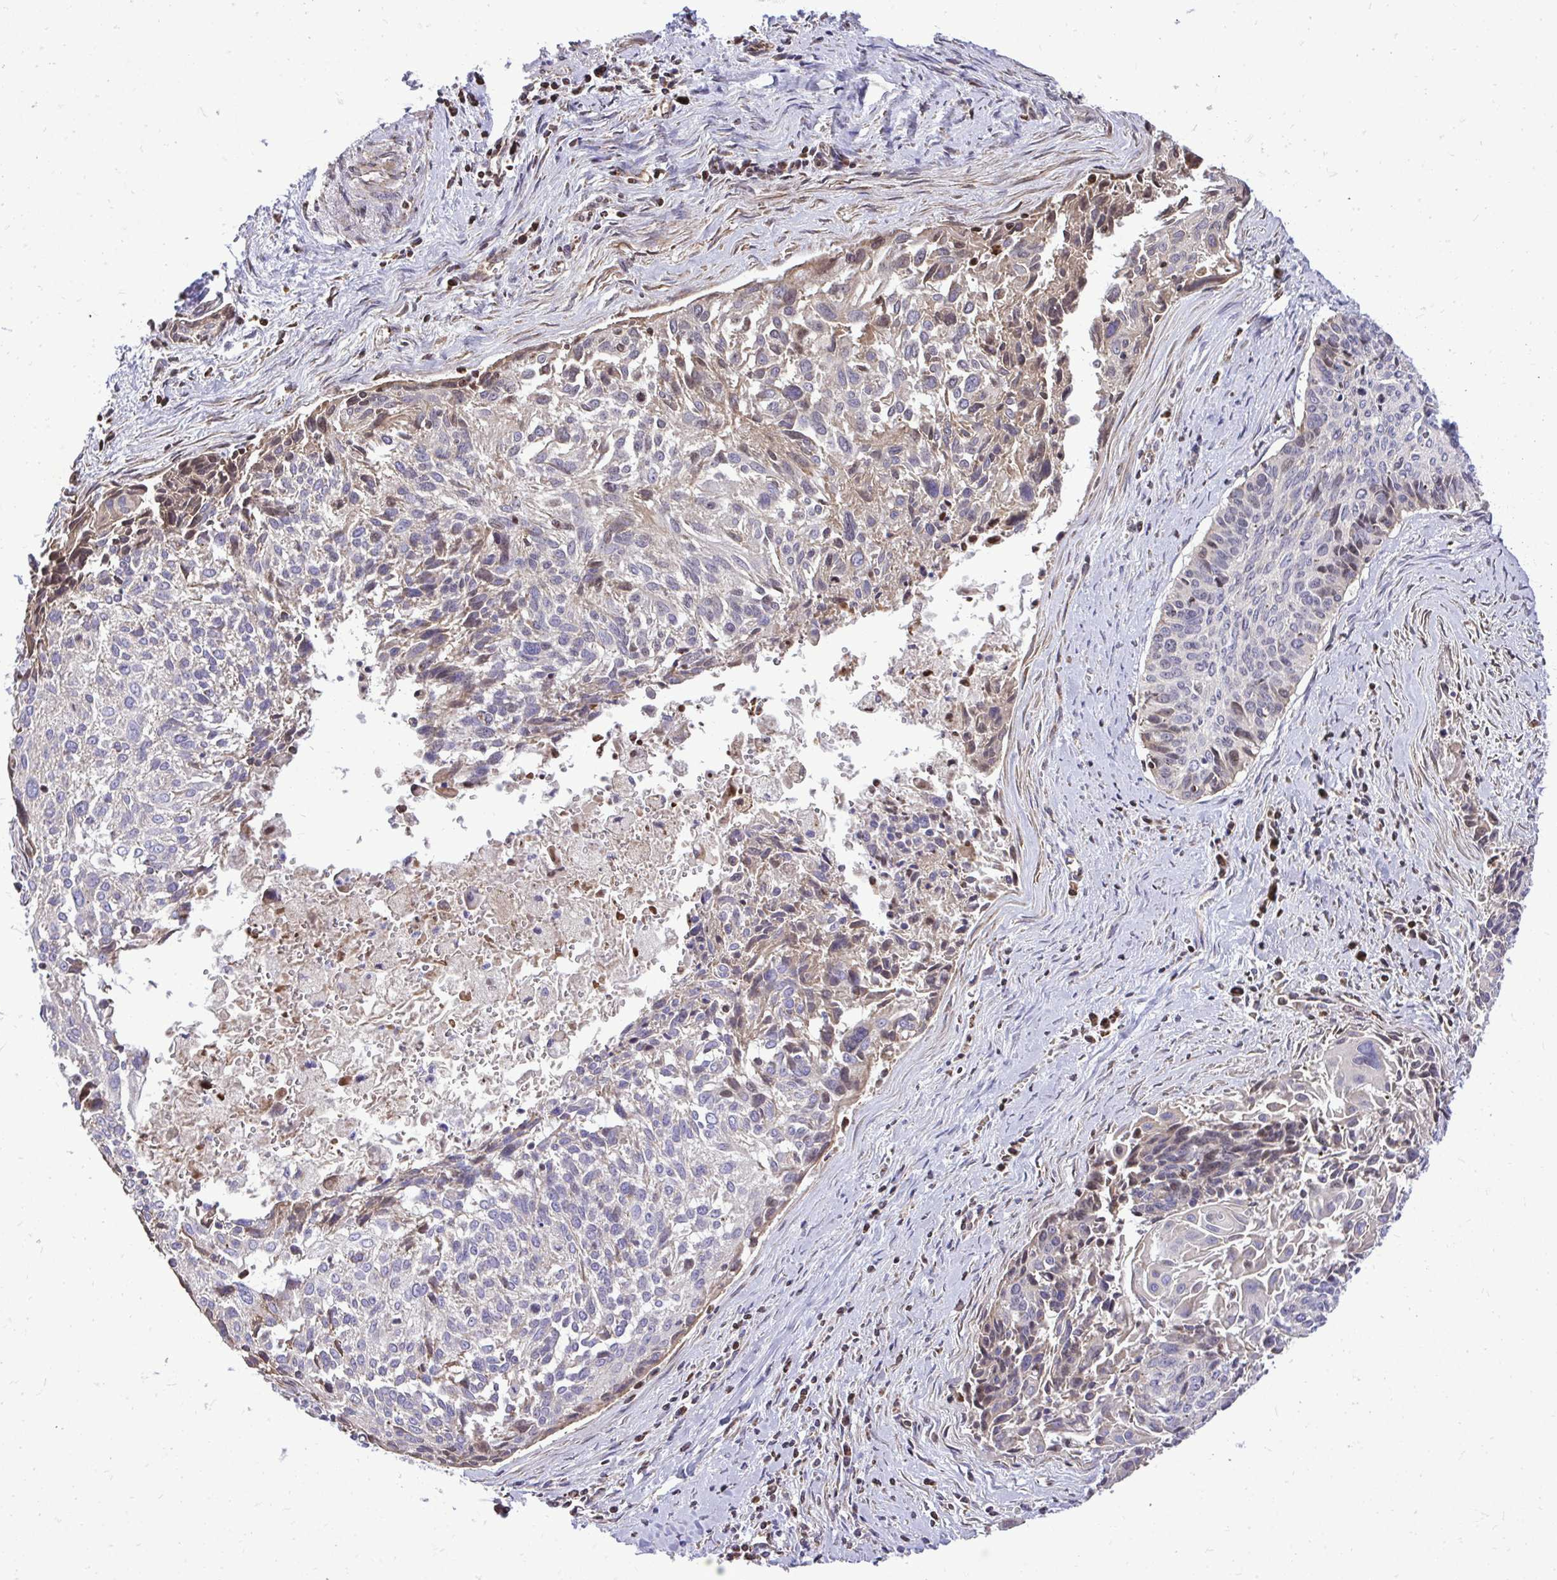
{"staining": {"intensity": "weak", "quantity": "<25%", "location": "cytoplasmic/membranous"}, "tissue": "cervical cancer", "cell_type": "Tumor cells", "image_type": "cancer", "snomed": [{"axis": "morphology", "description": "Squamous cell carcinoma, NOS"}, {"axis": "topography", "description": "Cervix"}], "caption": "Histopathology image shows no protein expression in tumor cells of squamous cell carcinoma (cervical) tissue.", "gene": "ATP13A2", "patient": {"sex": "female", "age": 55}}